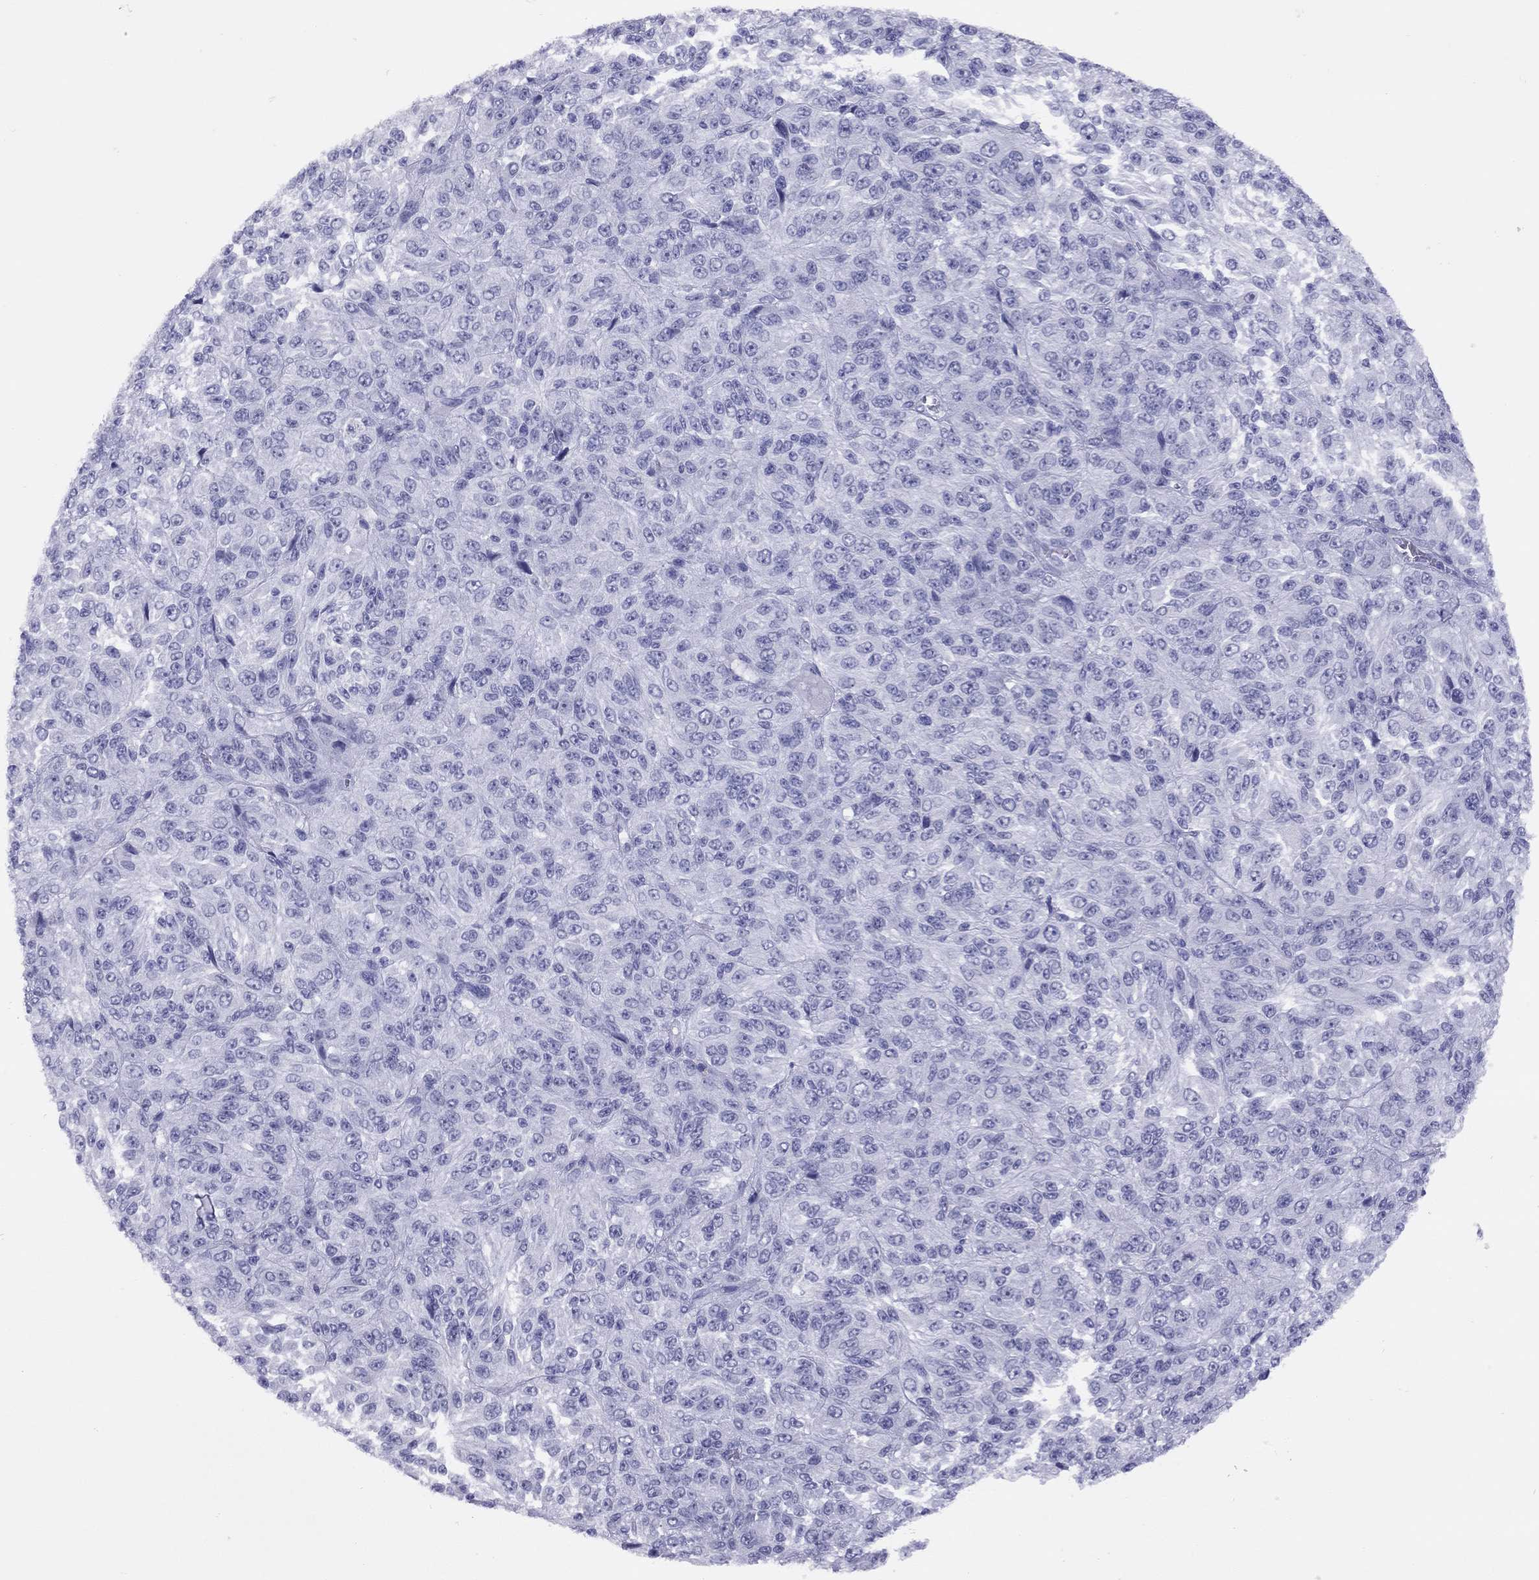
{"staining": {"intensity": "negative", "quantity": "none", "location": "none"}, "tissue": "melanoma", "cell_type": "Tumor cells", "image_type": "cancer", "snomed": [{"axis": "morphology", "description": "Malignant melanoma, Metastatic site"}, {"axis": "topography", "description": "Brain"}], "caption": "Tumor cells show no significant expression in malignant melanoma (metastatic site).", "gene": "LYAR", "patient": {"sex": "female", "age": 56}}